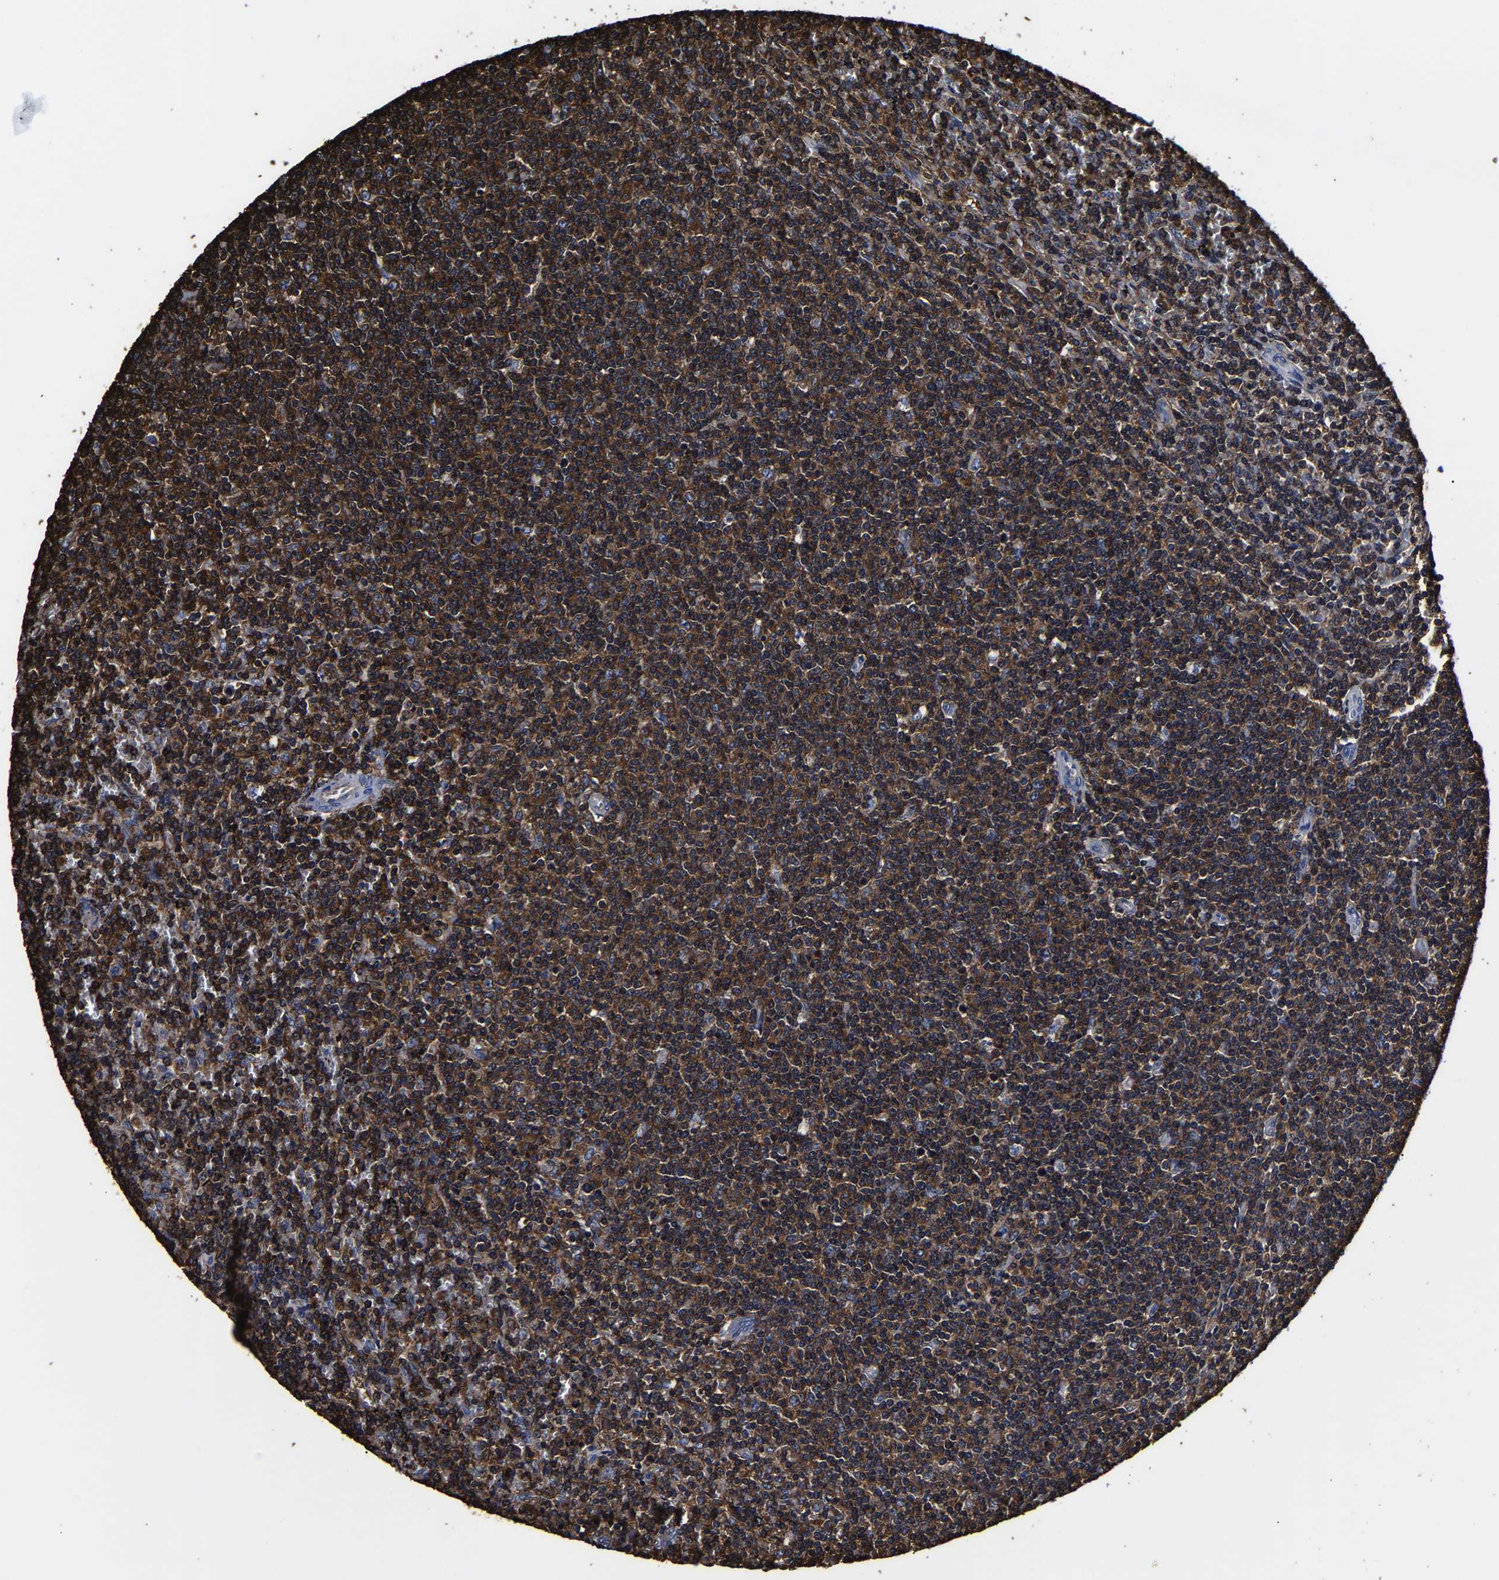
{"staining": {"intensity": "strong", "quantity": ">75%", "location": "cytoplasmic/membranous"}, "tissue": "lymphoma", "cell_type": "Tumor cells", "image_type": "cancer", "snomed": [{"axis": "morphology", "description": "Malignant lymphoma, non-Hodgkin's type, Low grade"}, {"axis": "topography", "description": "Spleen"}], "caption": "Brown immunohistochemical staining in low-grade malignant lymphoma, non-Hodgkin's type exhibits strong cytoplasmic/membranous expression in about >75% of tumor cells.", "gene": "SSH3", "patient": {"sex": "female", "age": 50}}